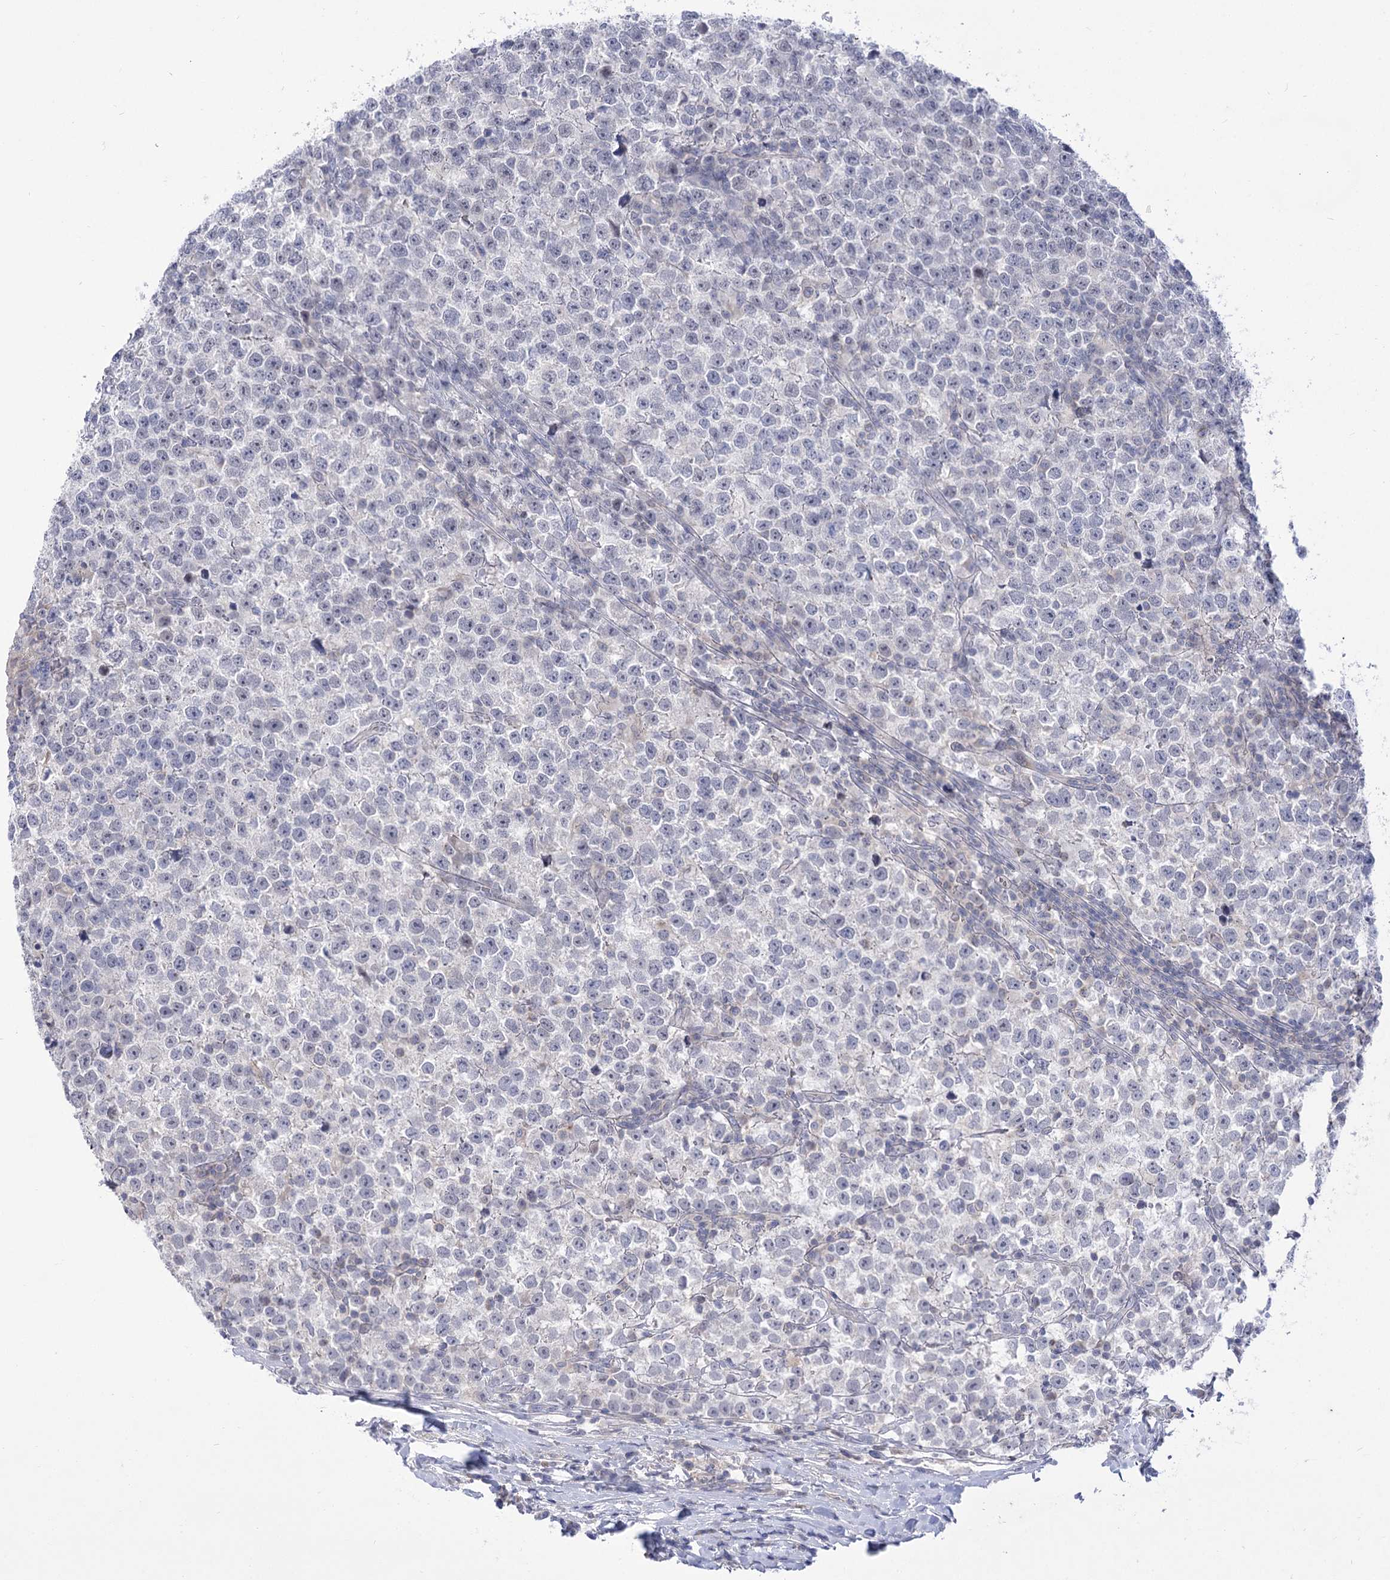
{"staining": {"intensity": "negative", "quantity": "none", "location": "none"}, "tissue": "testis cancer", "cell_type": "Tumor cells", "image_type": "cancer", "snomed": [{"axis": "morphology", "description": "Normal tissue, NOS"}, {"axis": "morphology", "description": "Seminoma, NOS"}, {"axis": "topography", "description": "Testis"}], "caption": "Immunohistochemistry (IHC) of testis cancer shows no staining in tumor cells.", "gene": "HELT", "patient": {"sex": "male", "age": 43}}